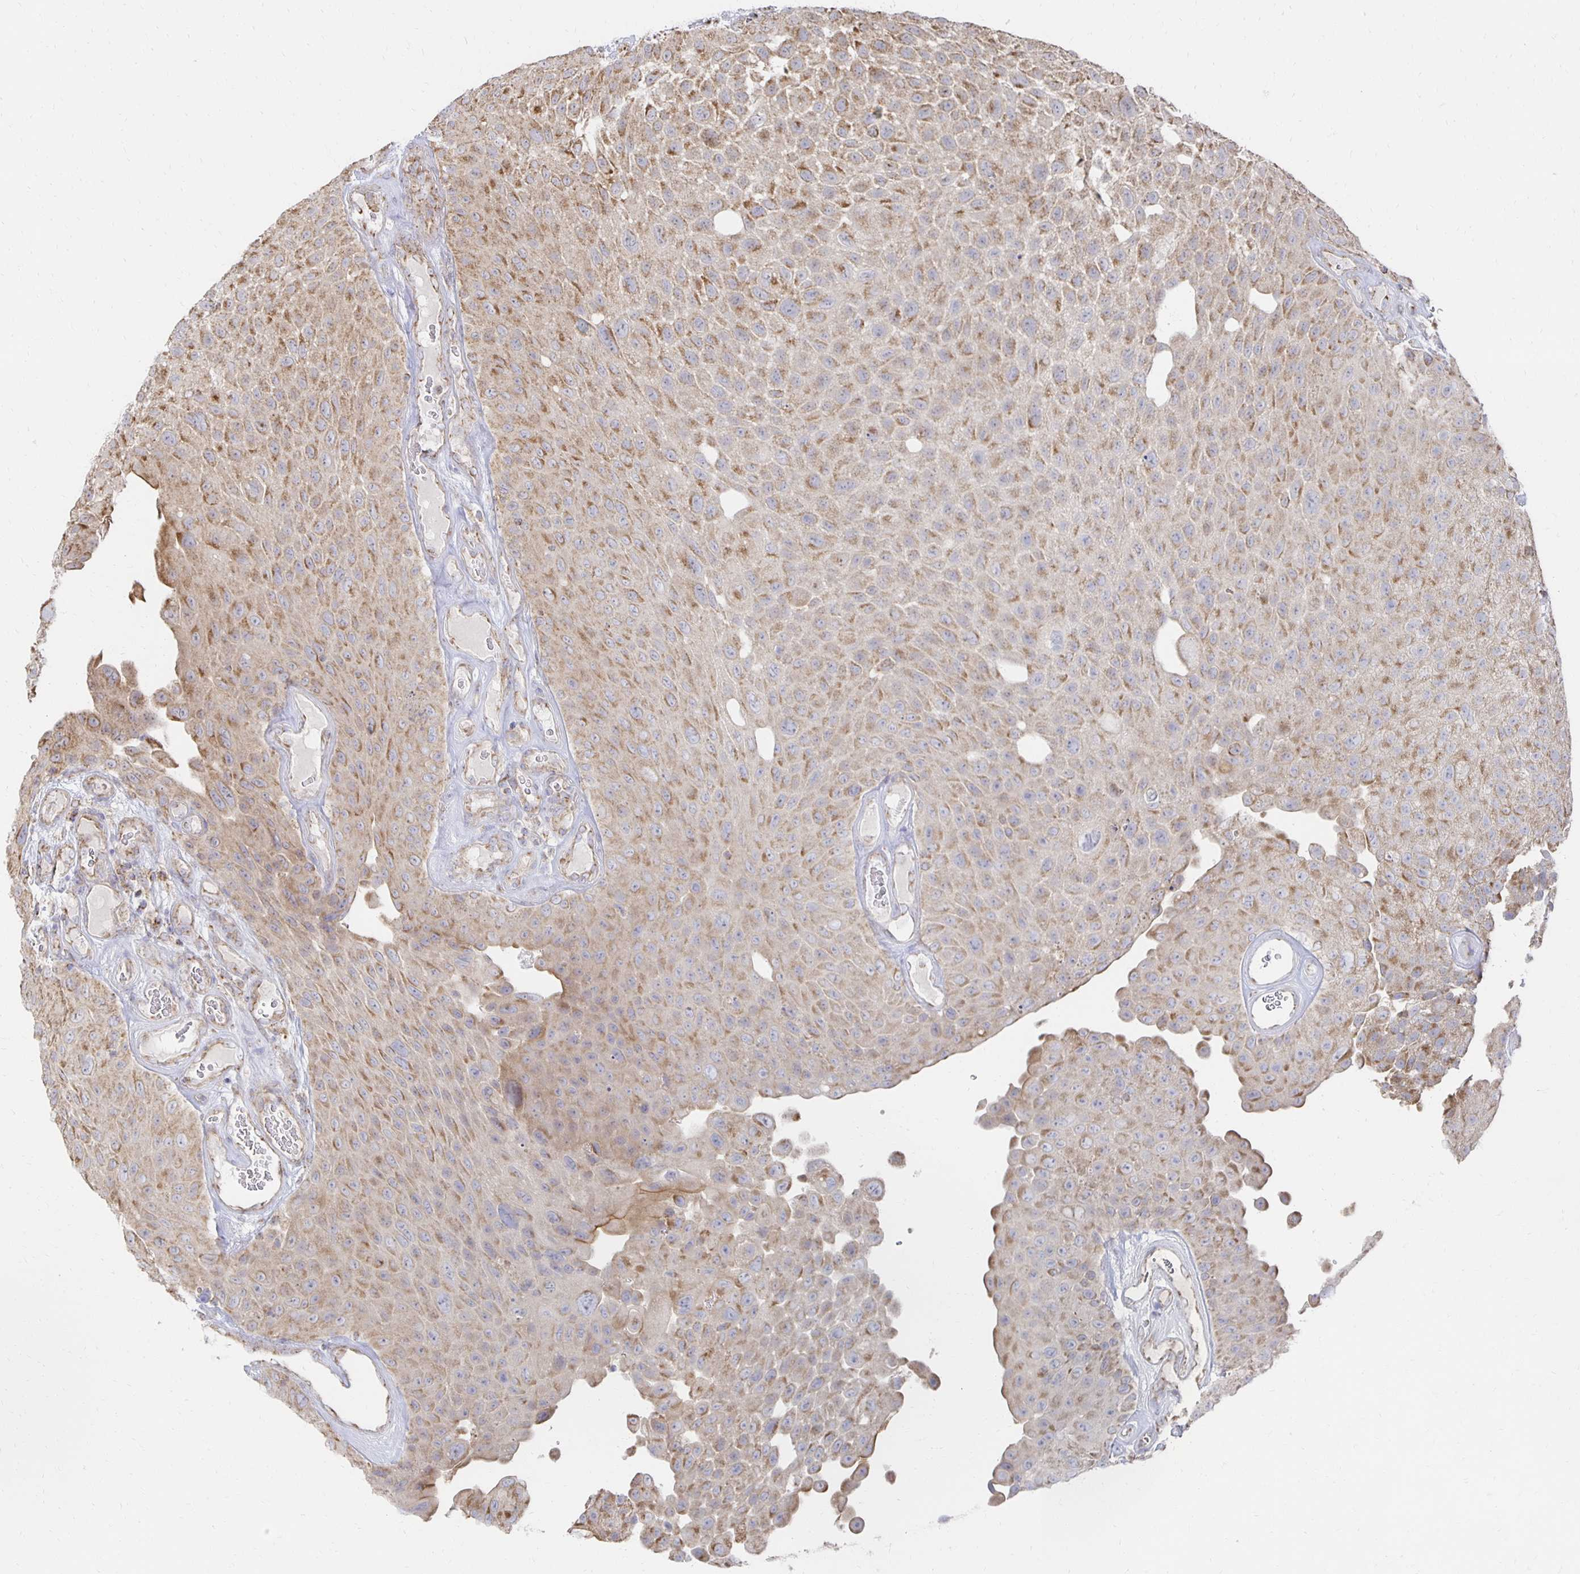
{"staining": {"intensity": "moderate", "quantity": ">75%", "location": "cytoplasmic/membranous"}, "tissue": "urothelial cancer", "cell_type": "Tumor cells", "image_type": "cancer", "snomed": [{"axis": "morphology", "description": "Urothelial carcinoma, Low grade"}, {"axis": "topography", "description": "Urinary bladder"}], "caption": "Protein analysis of urothelial carcinoma (low-grade) tissue demonstrates moderate cytoplasmic/membranous positivity in about >75% of tumor cells.", "gene": "NKX2-8", "patient": {"sex": "male", "age": 72}}